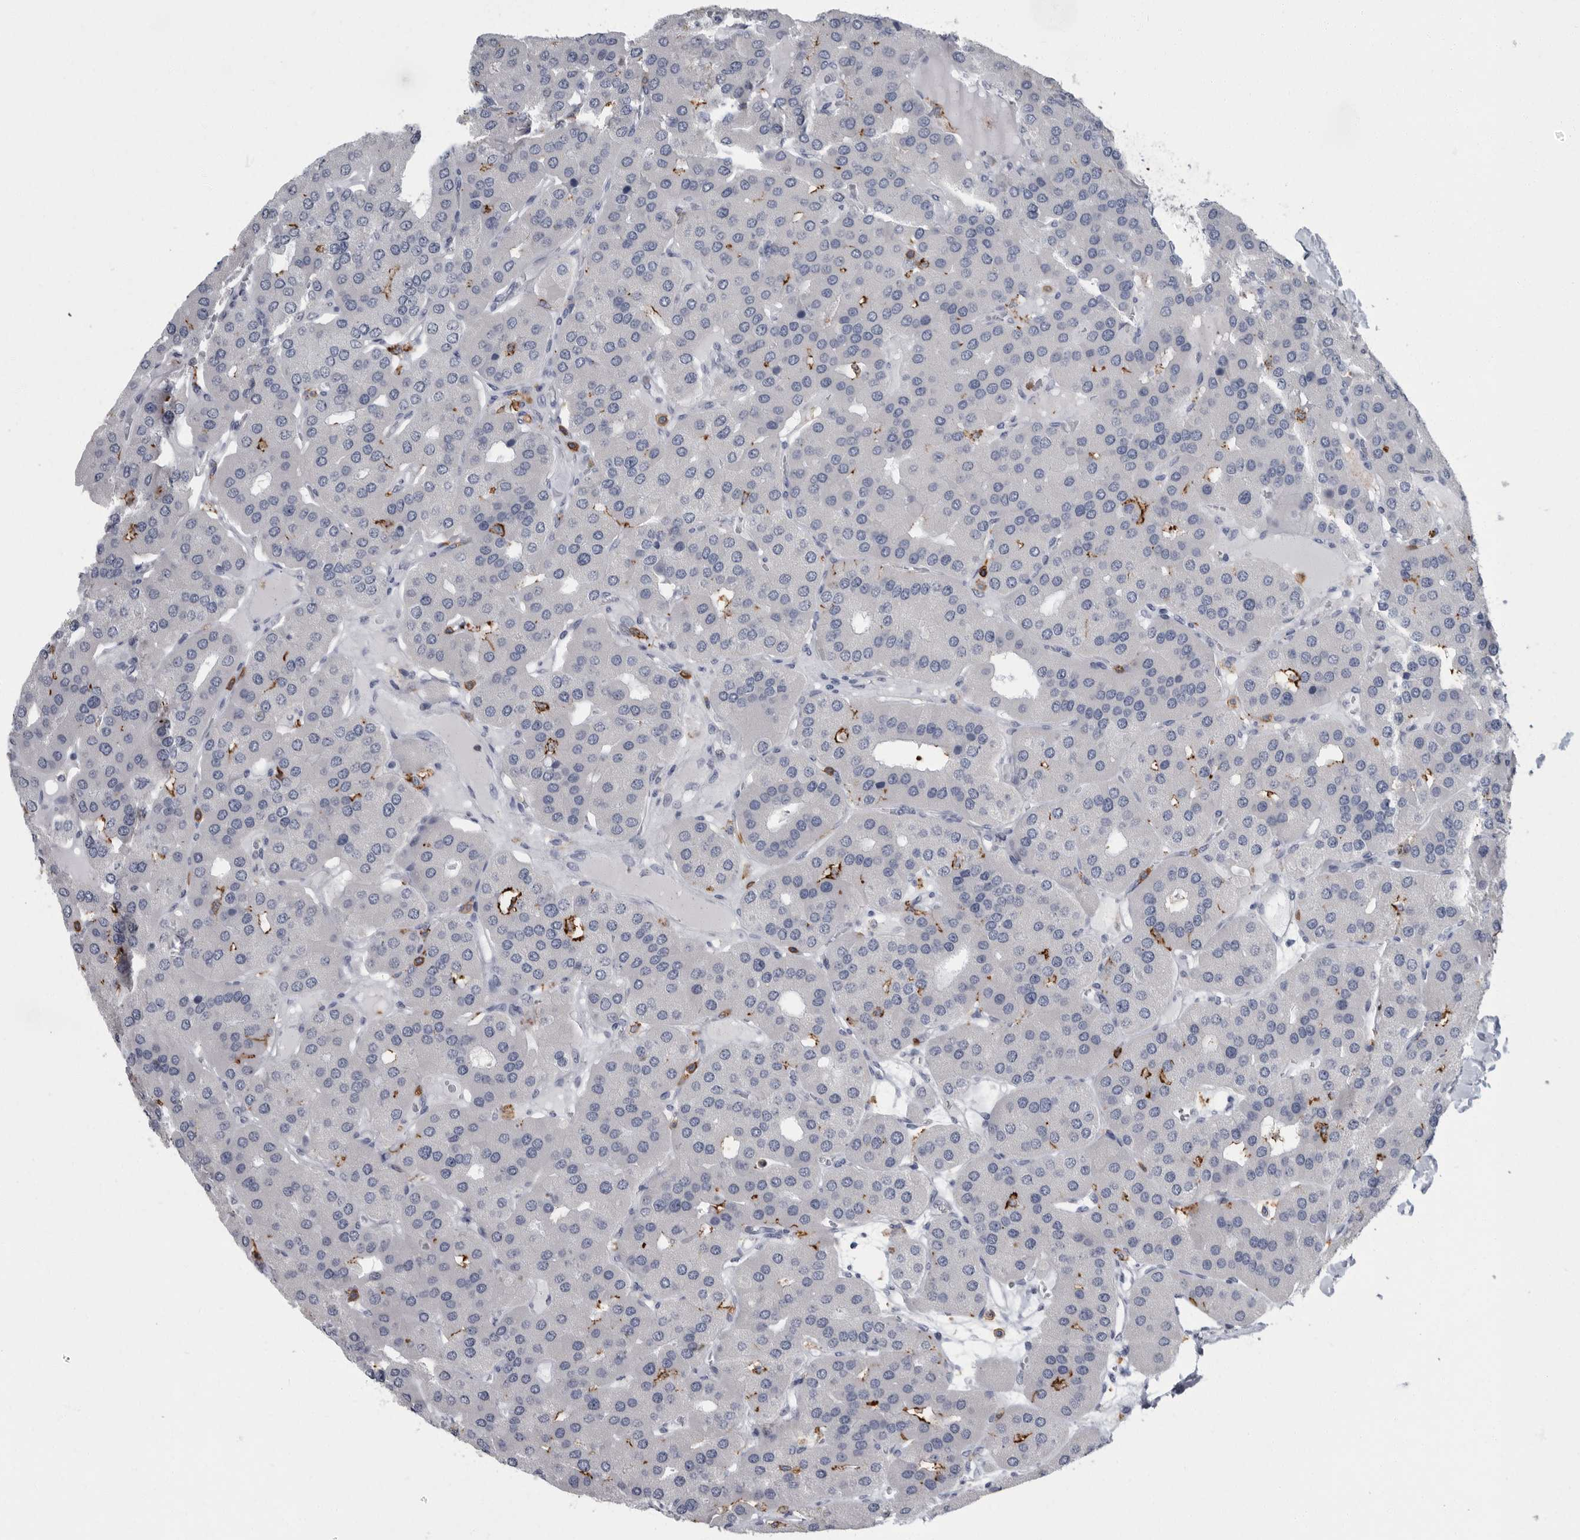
{"staining": {"intensity": "negative", "quantity": "none", "location": "none"}, "tissue": "parathyroid gland", "cell_type": "Glandular cells", "image_type": "normal", "snomed": [{"axis": "morphology", "description": "Normal tissue, NOS"}, {"axis": "morphology", "description": "Adenoma, NOS"}, {"axis": "topography", "description": "Parathyroid gland"}], "caption": "IHC photomicrograph of unremarkable parathyroid gland stained for a protein (brown), which shows no expression in glandular cells.", "gene": "FCER1G", "patient": {"sex": "female", "age": 86}}